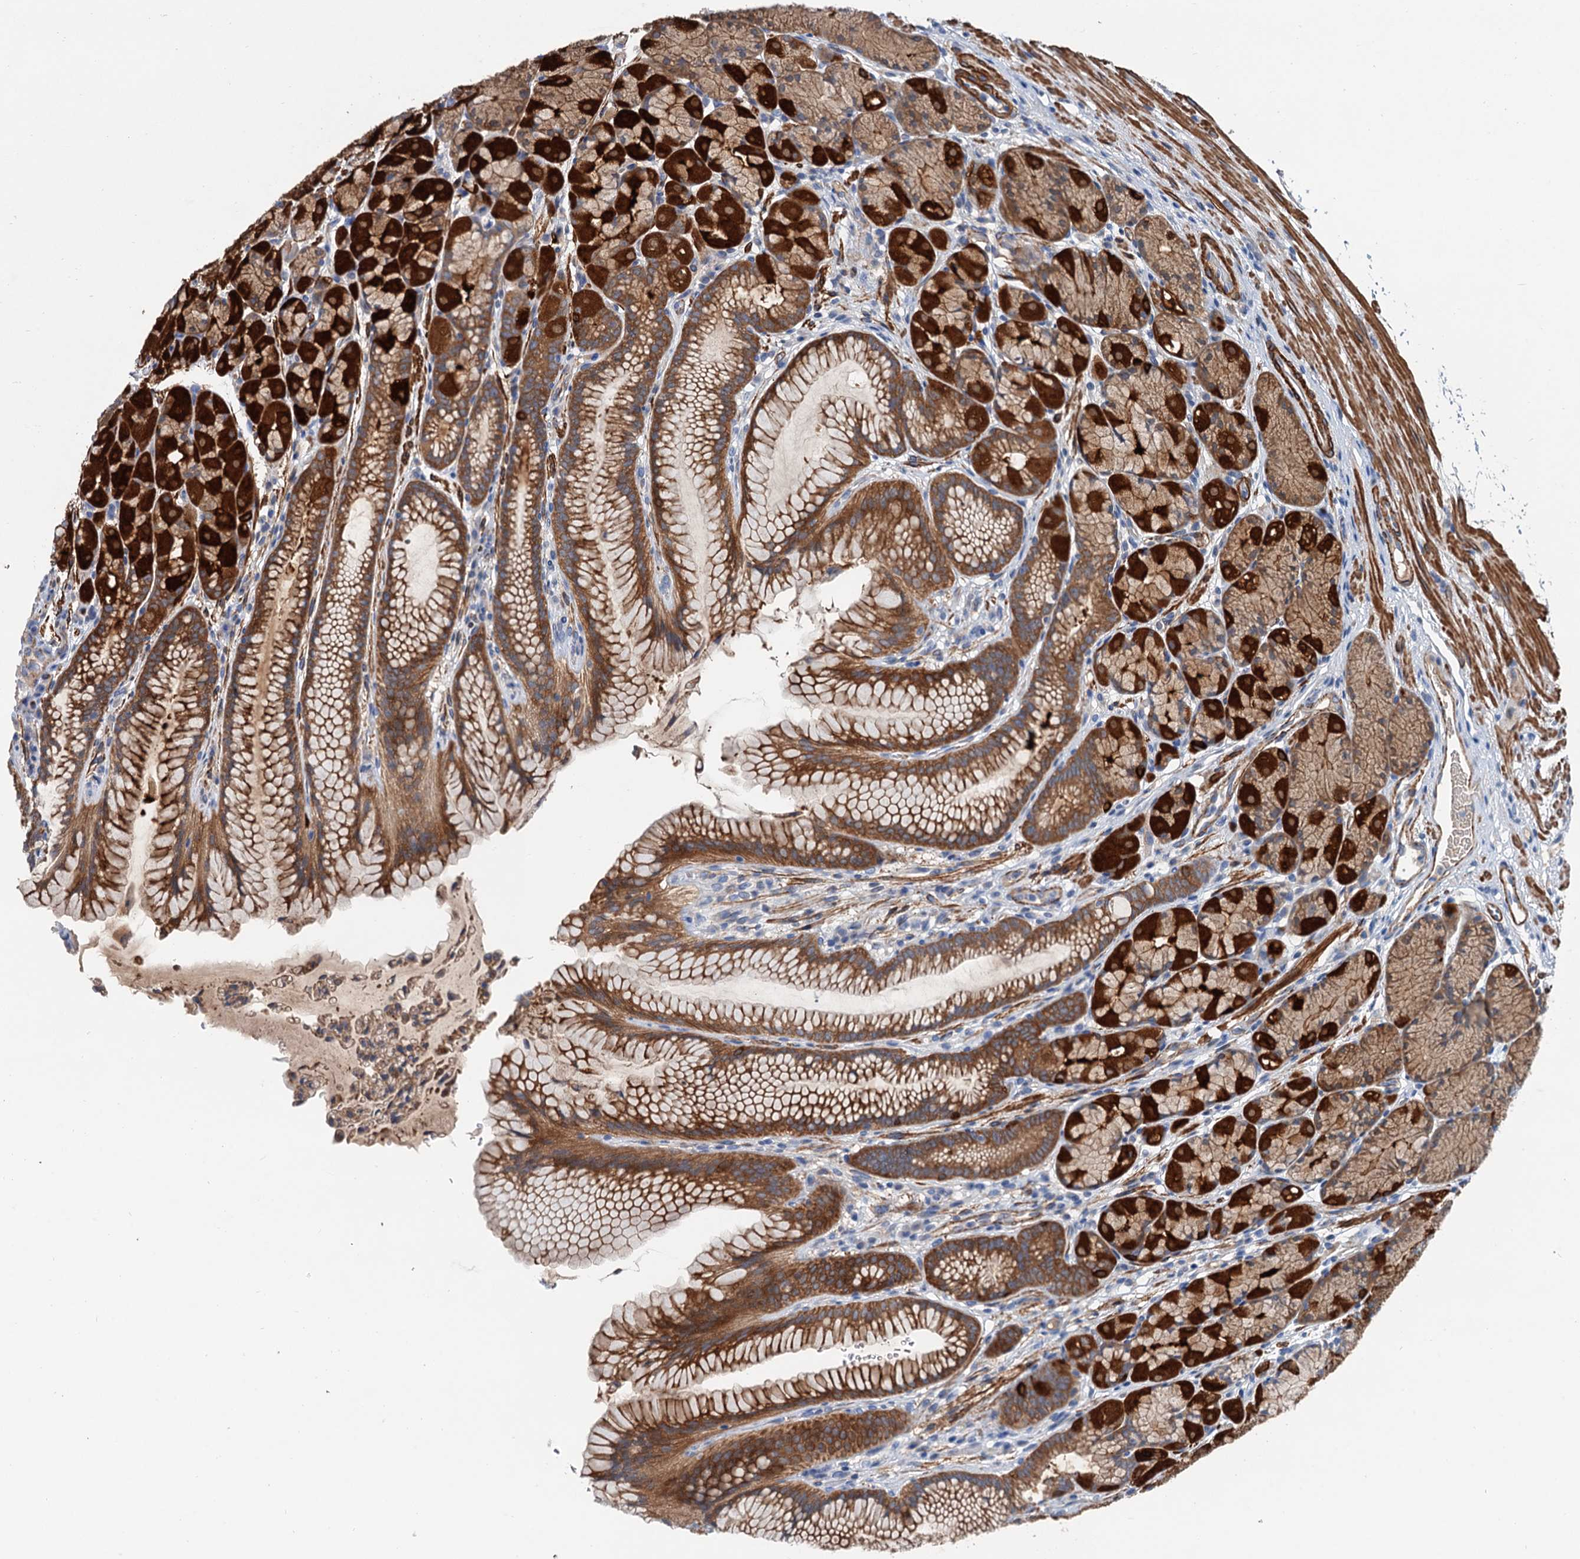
{"staining": {"intensity": "strong", "quantity": ">75%", "location": "cytoplasmic/membranous"}, "tissue": "stomach", "cell_type": "Glandular cells", "image_type": "normal", "snomed": [{"axis": "morphology", "description": "Normal tissue, NOS"}, {"axis": "topography", "description": "Stomach"}], "caption": "IHC of normal stomach shows high levels of strong cytoplasmic/membranous staining in approximately >75% of glandular cells. (Brightfield microscopy of DAB IHC at high magnification).", "gene": "CSTPP1", "patient": {"sex": "male", "age": 63}}